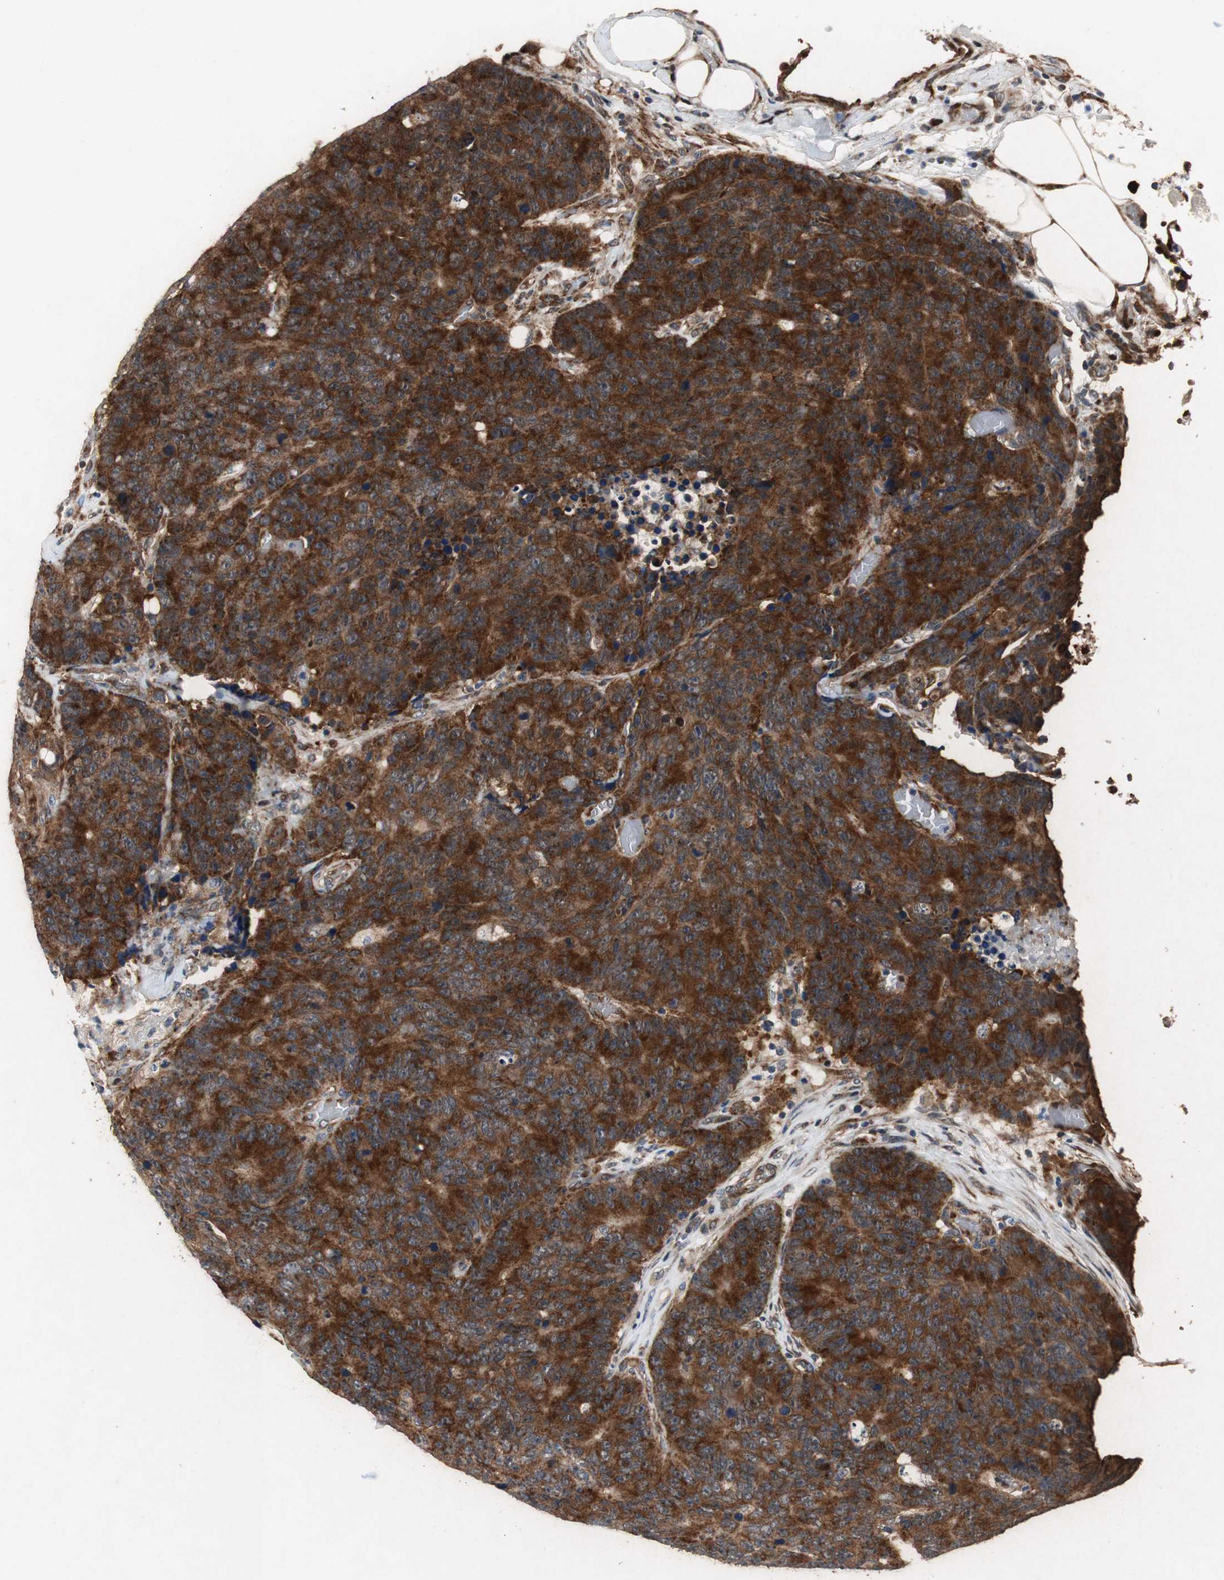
{"staining": {"intensity": "strong", "quantity": ">75%", "location": "cytoplasmic/membranous"}, "tissue": "colorectal cancer", "cell_type": "Tumor cells", "image_type": "cancer", "snomed": [{"axis": "morphology", "description": "Adenocarcinoma, NOS"}, {"axis": "topography", "description": "Colon"}], "caption": "IHC of human colorectal cancer demonstrates high levels of strong cytoplasmic/membranous expression in about >75% of tumor cells.", "gene": "RPL35", "patient": {"sex": "female", "age": 86}}